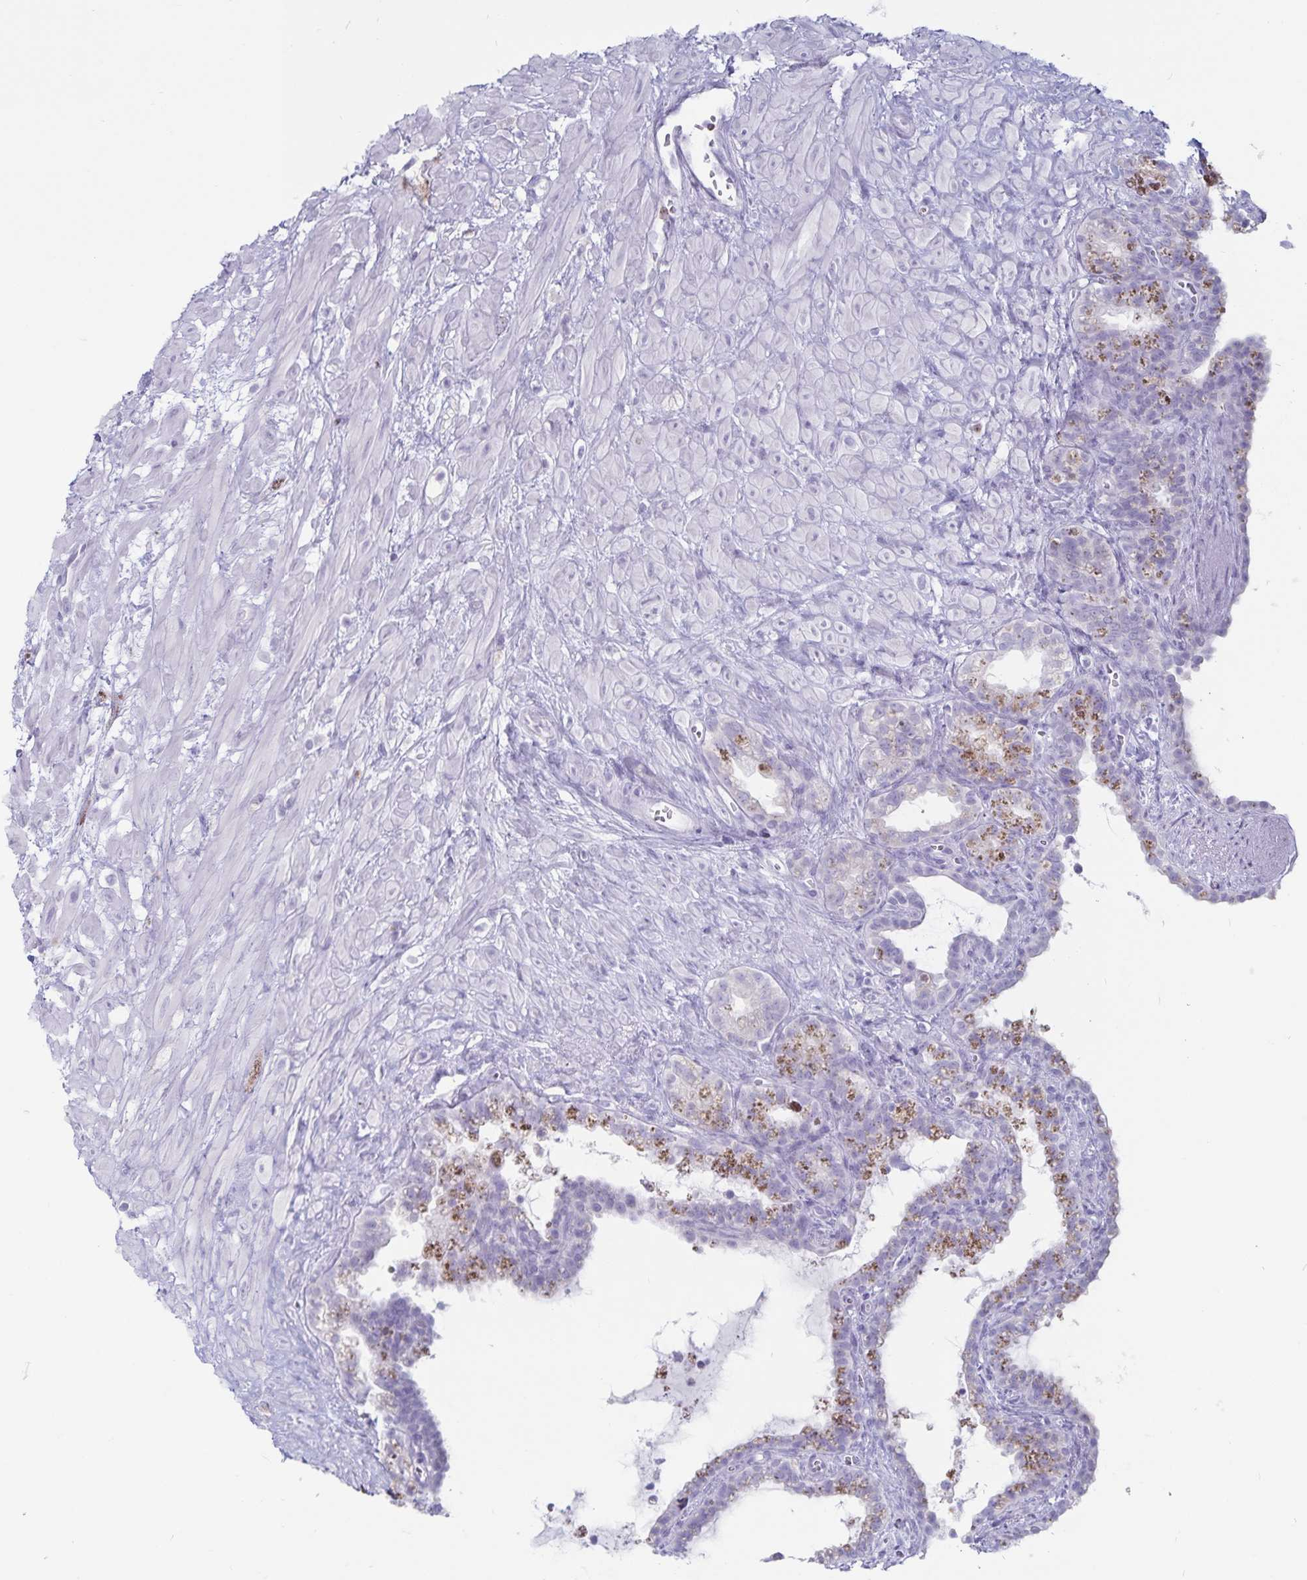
{"staining": {"intensity": "negative", "quantity": "none", "location": "none"}, "tissue": "seminal vesicle", "cell_type": "Glandular cells", "image_type": "normal", "snomed": [{"axis": "morphology", "description": "Normal tissue, NOS"}, {"axis": "topography", "description": "Seminal veicle"}], "caption": "An image of seminal vesicle stained for a protein demonstrates no brown staining in glandular cells. (DAB immunohistochemistry (IHC) visualized using brightfield microscopy, high magnification).", "gene": "GNLY", "patient": {"sex": "male", "age": 76}}